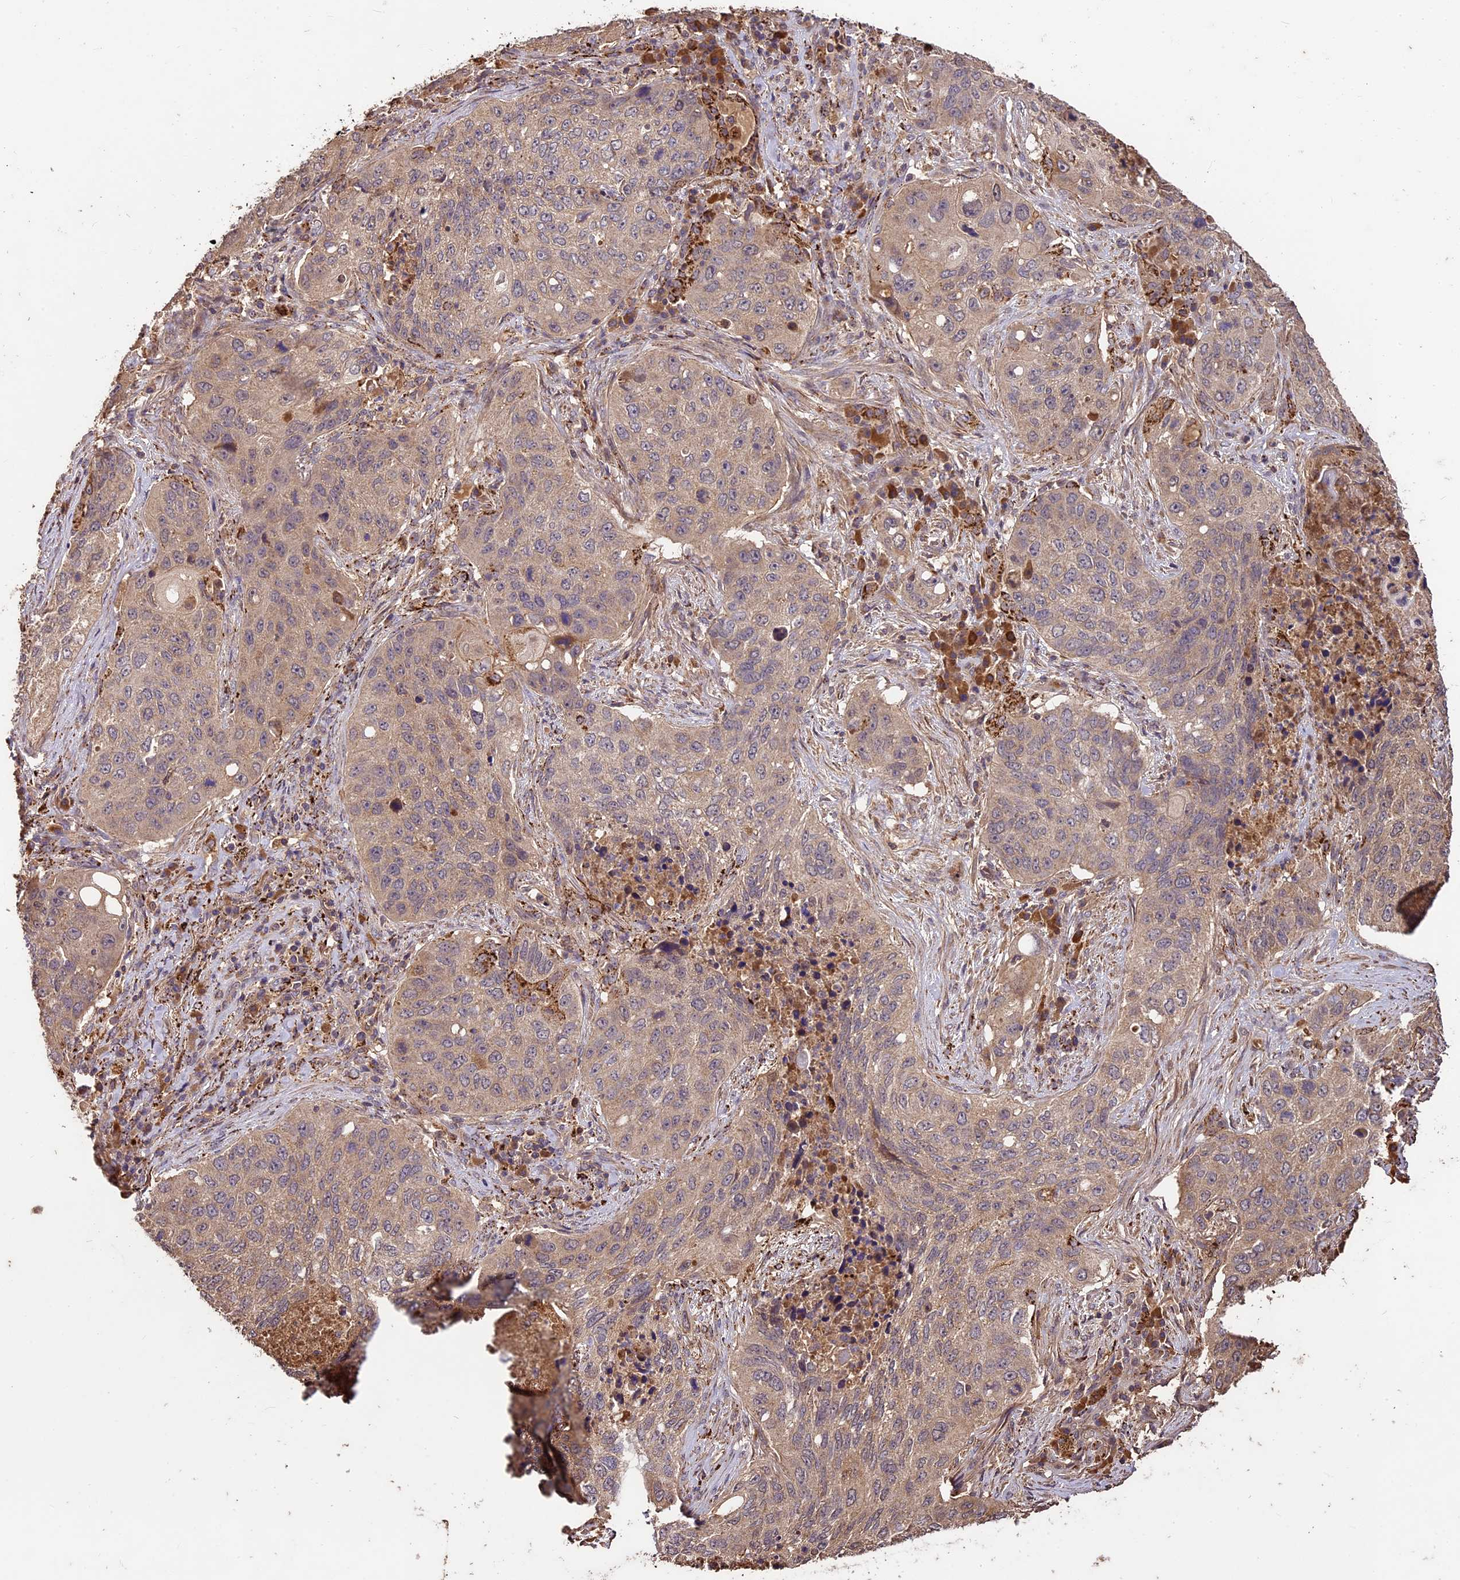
{"staining": {"intensity": "weak", "quantity": "25%-75%", "location": "cytoplasmic/membranous"}, "tissue": "lung cancer", "cell_type": "Tumor cells", "image_type": "cancer", "snomed": [{"axis": "morphology", "description": "Squamous cell carcinoma, NOS"}, {"axis": "topography", "description": "Lung"}], "caption": "Immunohistochemistry of lung cancer (squamous cell carcinoma) displays low levels of weak cytoplasmic/membranous positivity in about 25%-75% of tumor cells. The staining was performed using DAB, with brown indicating positive protein expression. Nuclei are stained blue with hematoxylin.", "gene": "CRLF1", "patient": {"sex": "female", "age": 63}}